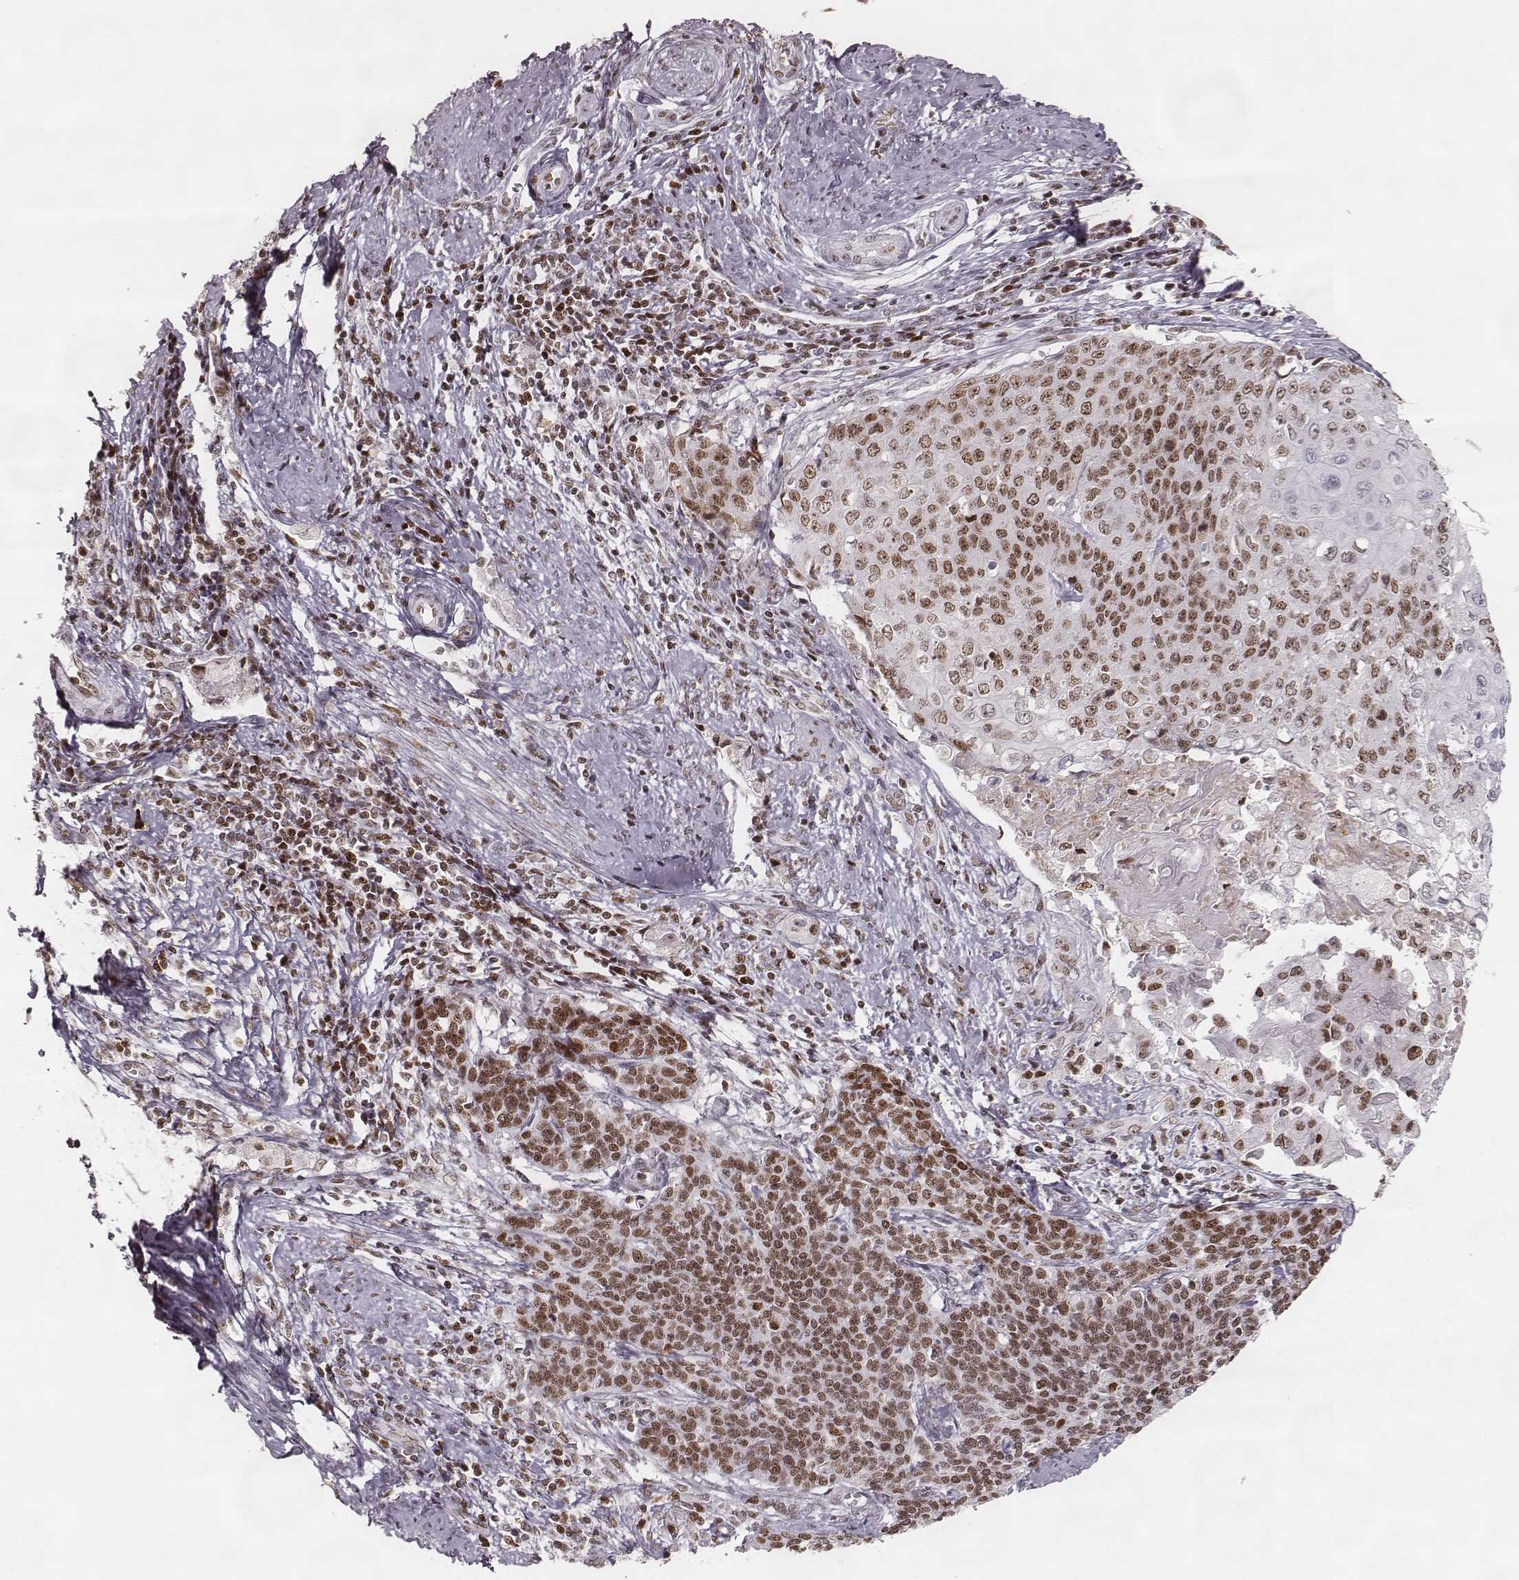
{"staining": {"intensity": "moderate", "quantity": ">75%", "location": "nuclear"}, "tissue": "cervical cancer", "cell_type": "Tumor cells", "image_type": "cancer", "snomed": [{"axis": "morphology", "description": "Squamous cell carcinoma, NOS"}, {"axis": "topography", "description": "Cervix"}], "caption": "An image showing moderate nuclear expression in about >75% of tumor cells in squamous cell carcinoma (cervical), as visualized by brown immunohistochemical staining.", "gene": "PARP1", "patient": {"sex": "female", "age": 39}}